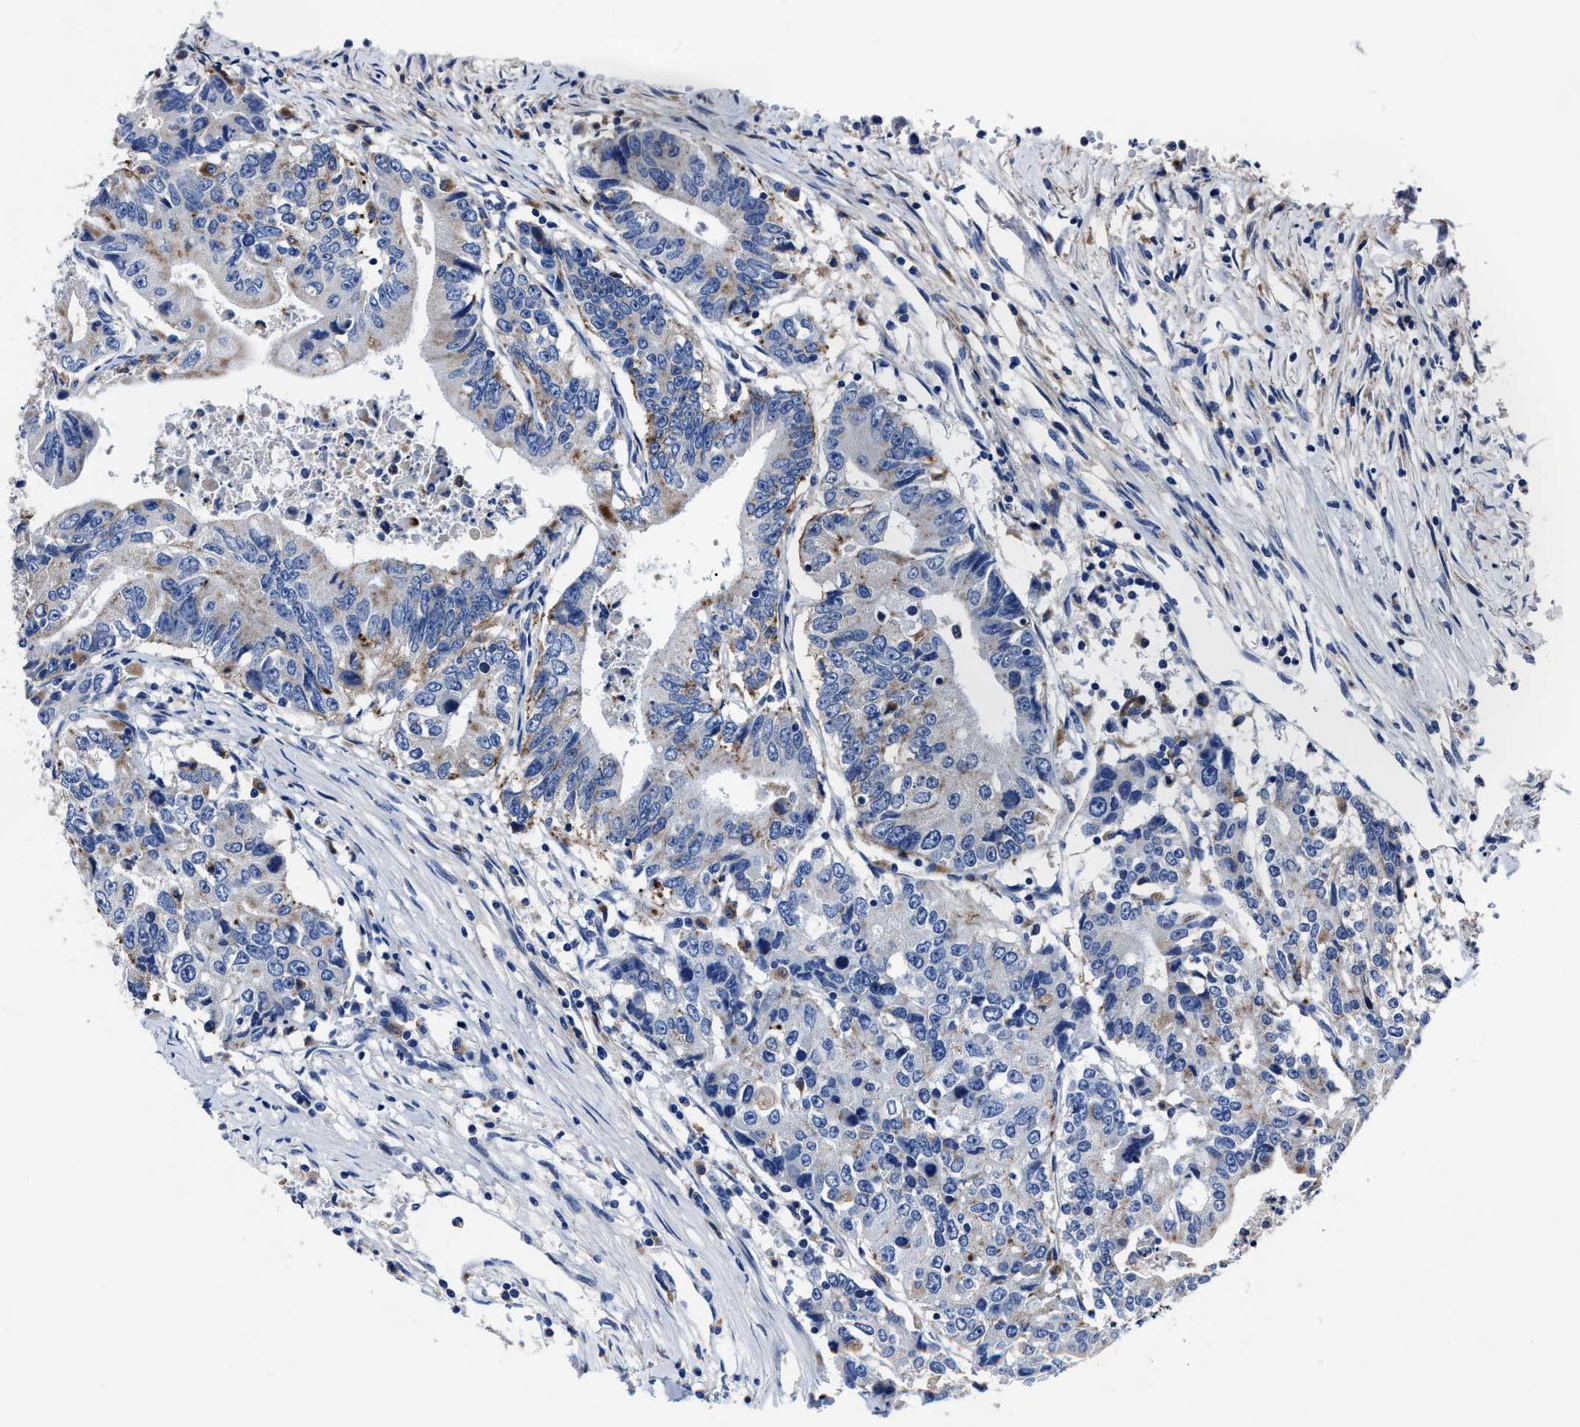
{"staining": {"intensity": "moderate", "quantity": "<25%", "location": "cytoplasmic/membranous"}, "tissue": "colorectal cancer", "cell_type": "Tumor cells", "image_type": "cancer", "snomed": [{"axis": "morphology", "description": "Adenocarcinoma, NOS"}, {"axis": "topography", "description": "Colon"}], "caption": "IHC photomicrograph of neoplastic tissue: adenocarcinoma (colorectal) stained using immunohistochemistry (IHC) shows low levels of moderate protein expression localized specifically in the cytoplasmic/membranous of tumor cells, appearing as a cytoplasmic/membranous brown color.", "gene": "LAMTOR4", "patient": {"sex": "female", "age": 77}}